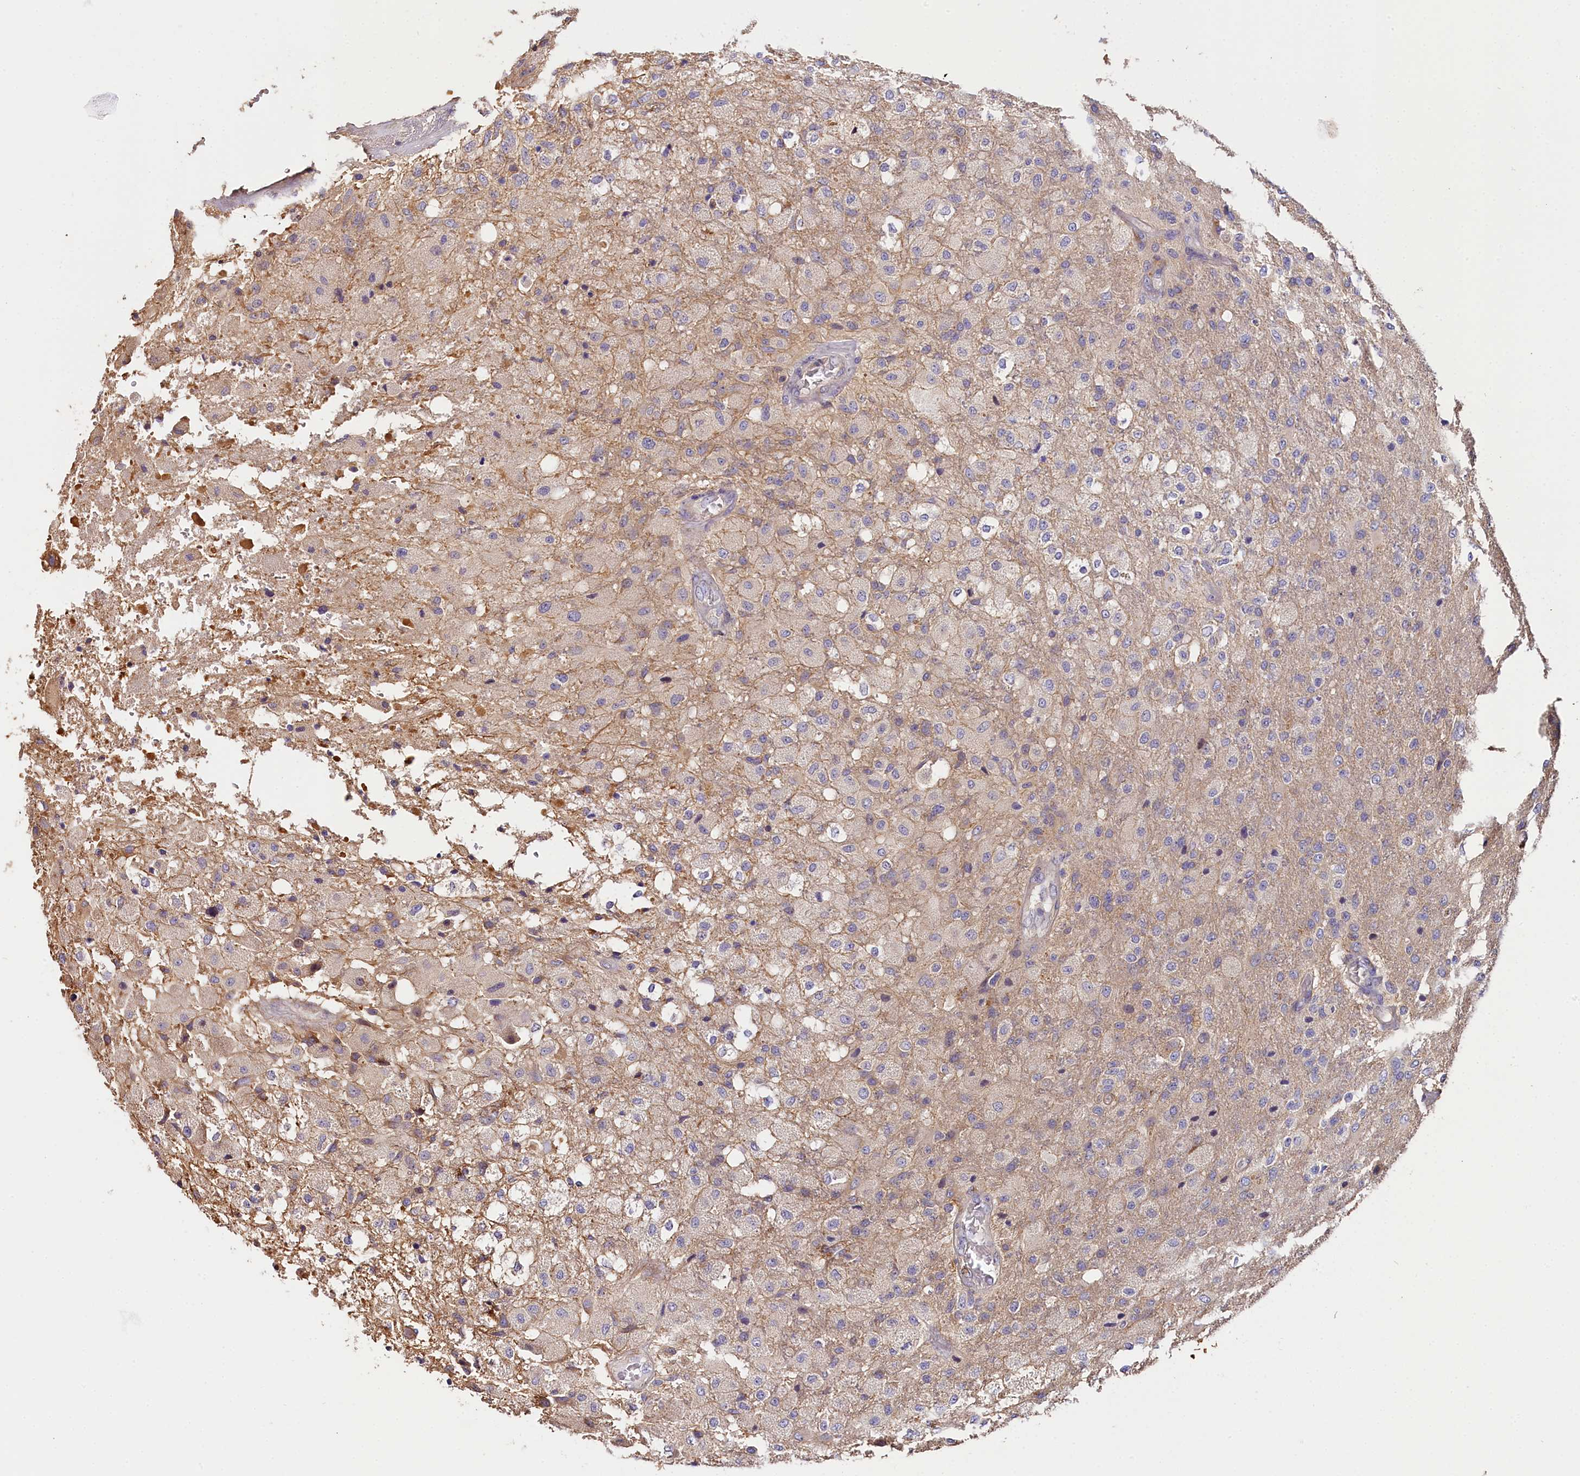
{"staining": {"intensity": "negative", "quantity": "none", "location": "none"}, "tissue": "glioma", "cell_type": "Tumor cells", "image_type": "cancer", "snomed": [{"axis": "morphology", "description": "Normal tissue, NOS"}, {"axis": "morphology", "description": "Glioma, malignant, High grade"}, {"axis": "topography", "description": "Cerebral cortex"}], "caption": "This is a image of immunohistochemistry staining of glioma, which shows no expression in tumor cells.", "gene": "KATNB1", "patient": {"sex": "male", "age": 77}}